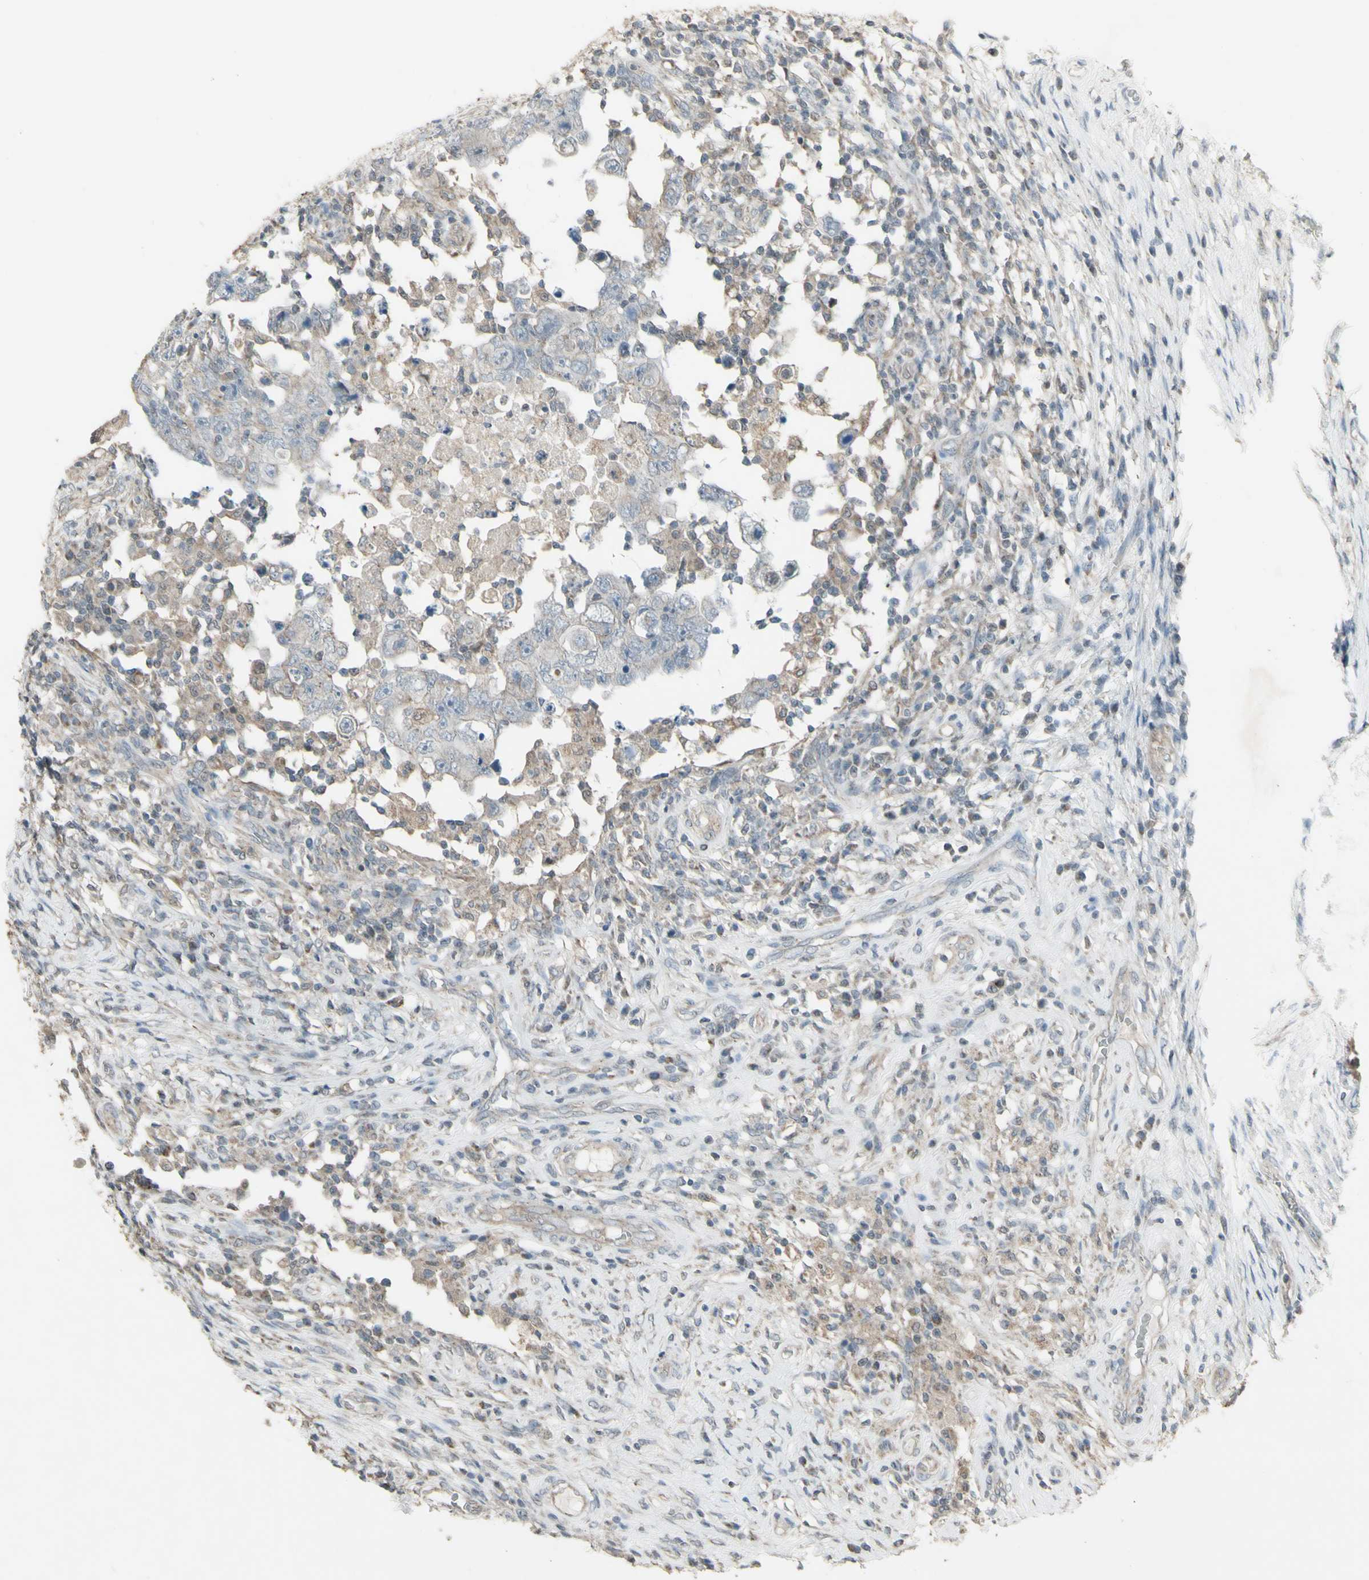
{"staining": {"intensity": "negative", "quantity": "none", "location": "none"}, "tissue": "testis cancer", "cell_type": "Tumor cells", "image_type": "cancer", "snomed": [{"axis": "morphology", "description": "Carcinoma, Embryonal, NOS"}, {"axis": "topography", "description": "Testis"}], "caption": "High power microscopy image of an immunohistochemistry (IHC) image of testis cancer, revealing no significant expression in tumor cells.", "gene": "FXYD3", "patient": {"sex": "male", "age": 26}}